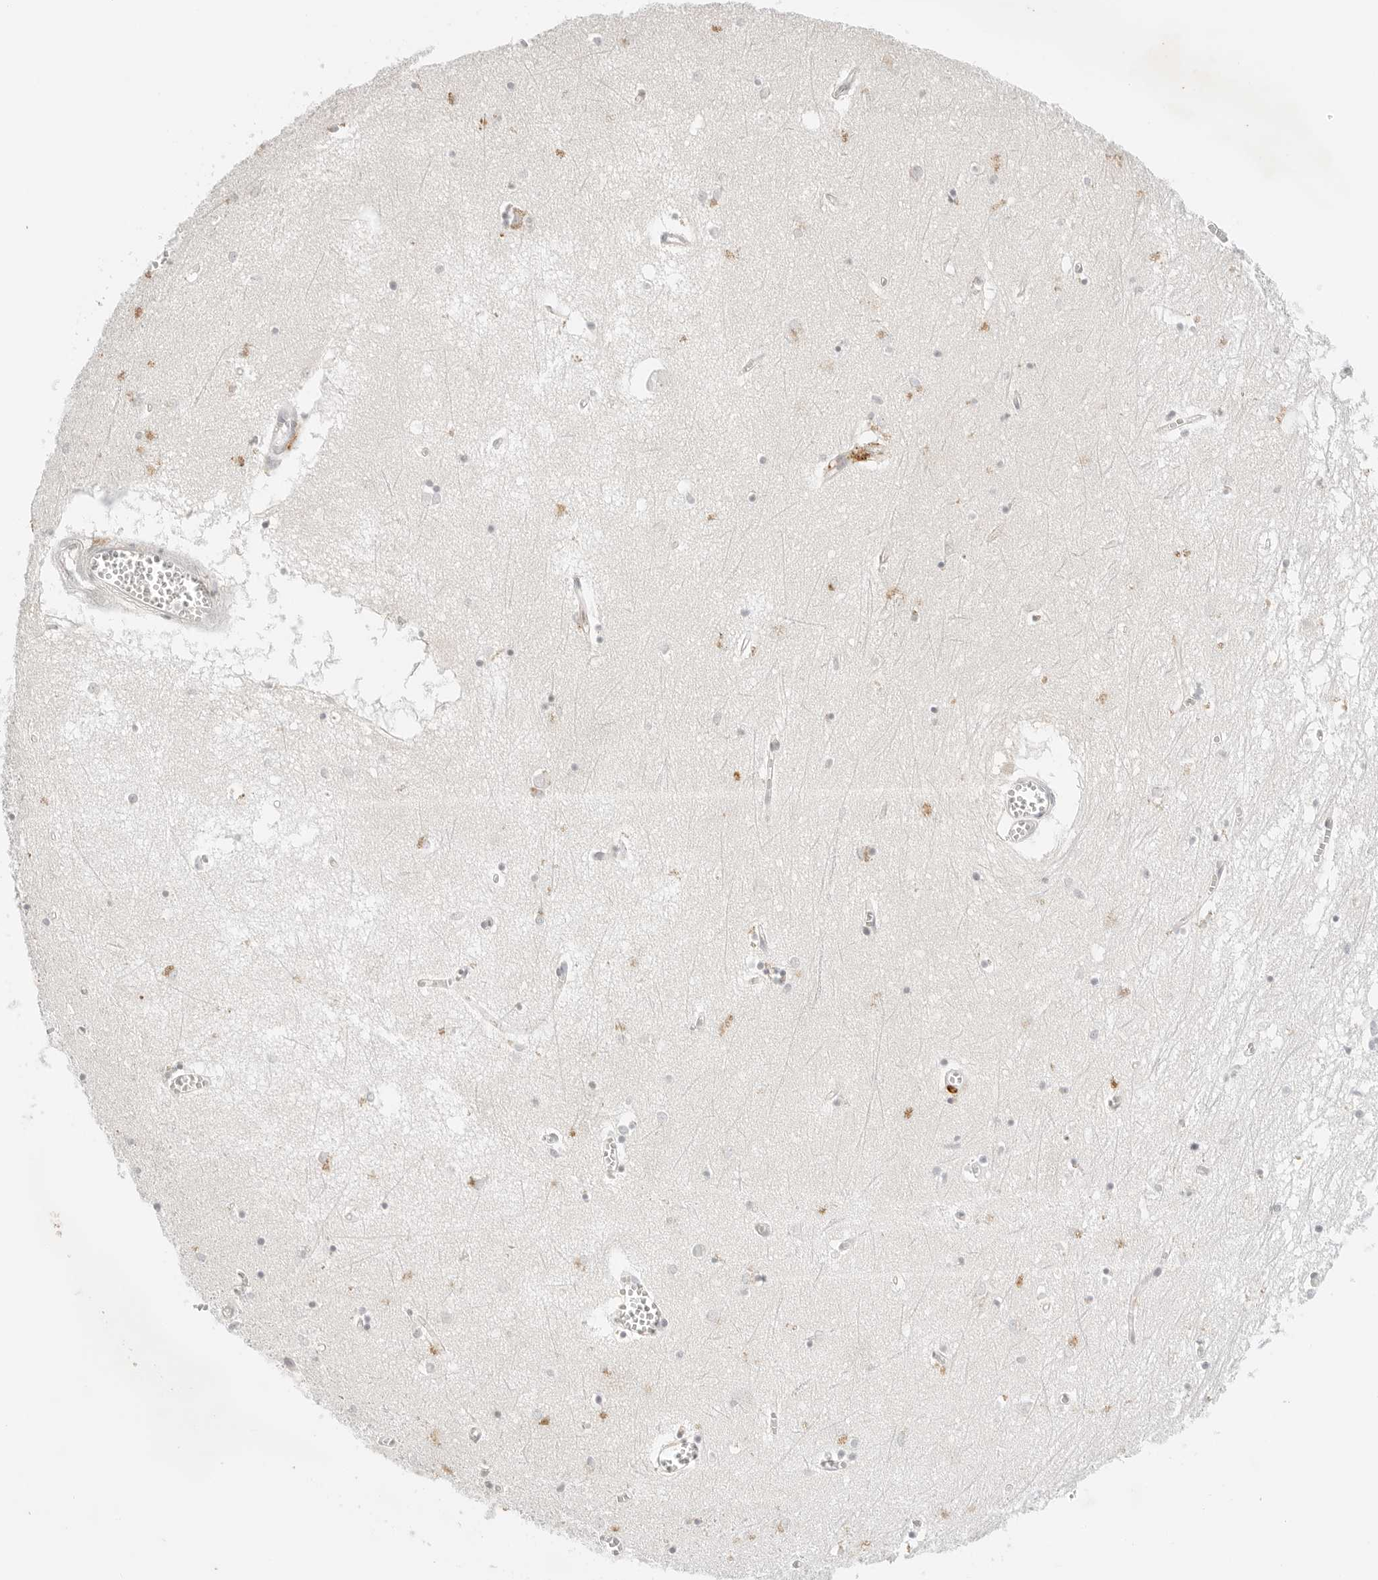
{"staining": {"intensity": "weak", "quantity": "<25%", "location": "cytoplasmic/membranous"}, "tissue": "hippocampus", "cell_type": "Glial cells", "image_type": "normal", "snomed": [{"axis": "morphology", "description": "Normal tissue, NOS"}, {"axis": "topography", "description": "Hippocampus"}], "caption": "IHC histopathology image of unremarkable hippocampus stained for a protein (brown), which displays no expression in glial cells. (Brightfield microscopy of DAB IHC at high magnification).", "gene": "RPS6KL1", "patient": {"sex": "male", "age": 70}}